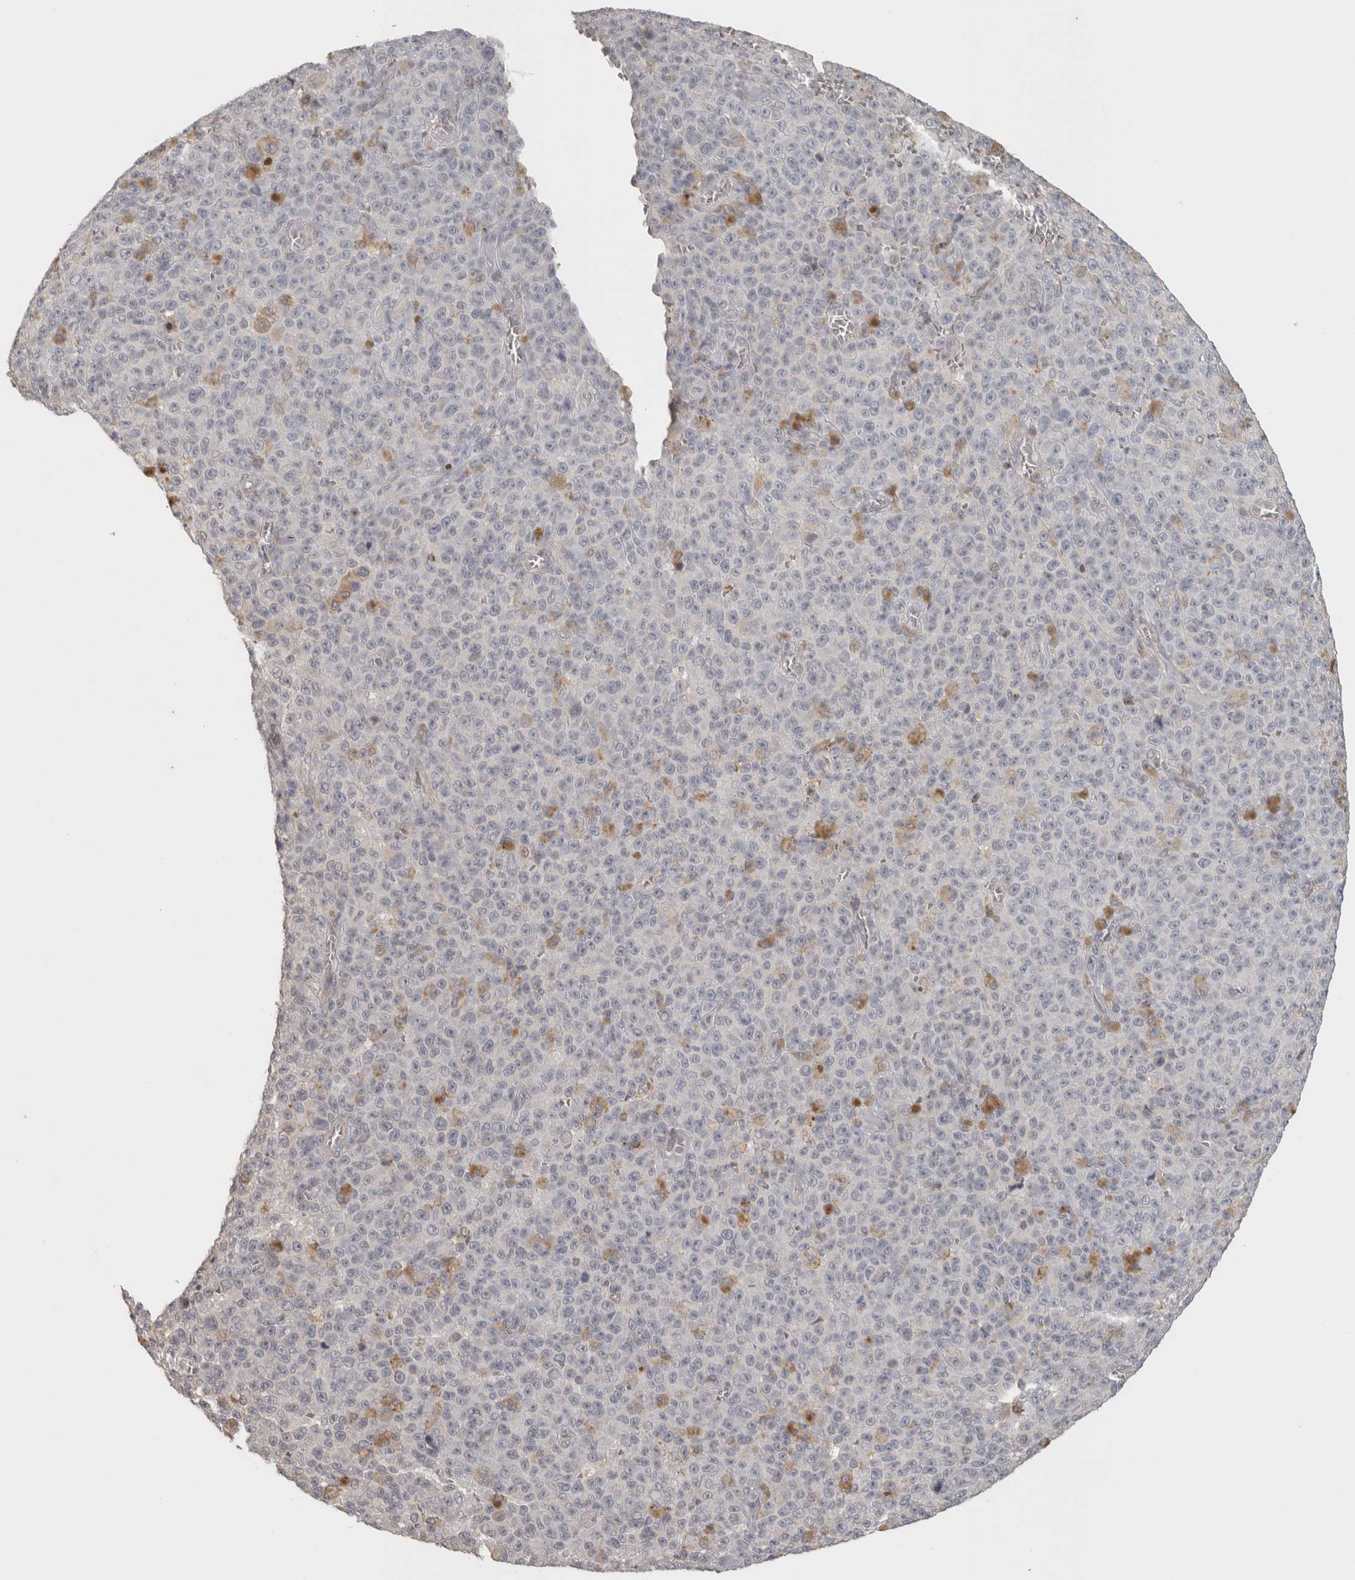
{"staining": {"intensity": "negative", "quantity": "none", "location": "none"}, "tissue": "melanoma", "cell_type": "Tumor cells", "image_type": "cancer", "snomed": [{"axis": "morphology", "description": "Malignant melanoma, NOS"}, {"axis": "topography", "description": "Skin"}], "caption": "This is a micrograph of IHC staining of malignant melanoma, which shows no positivity in tumor cells. Brightfield microscopy of immunohistochemistry stained with DAB (brown) and hematoxylin (blue), captured at high magnification.", "gene": "HAVCR2", "patient": {"sex": "female", "age": 82}}